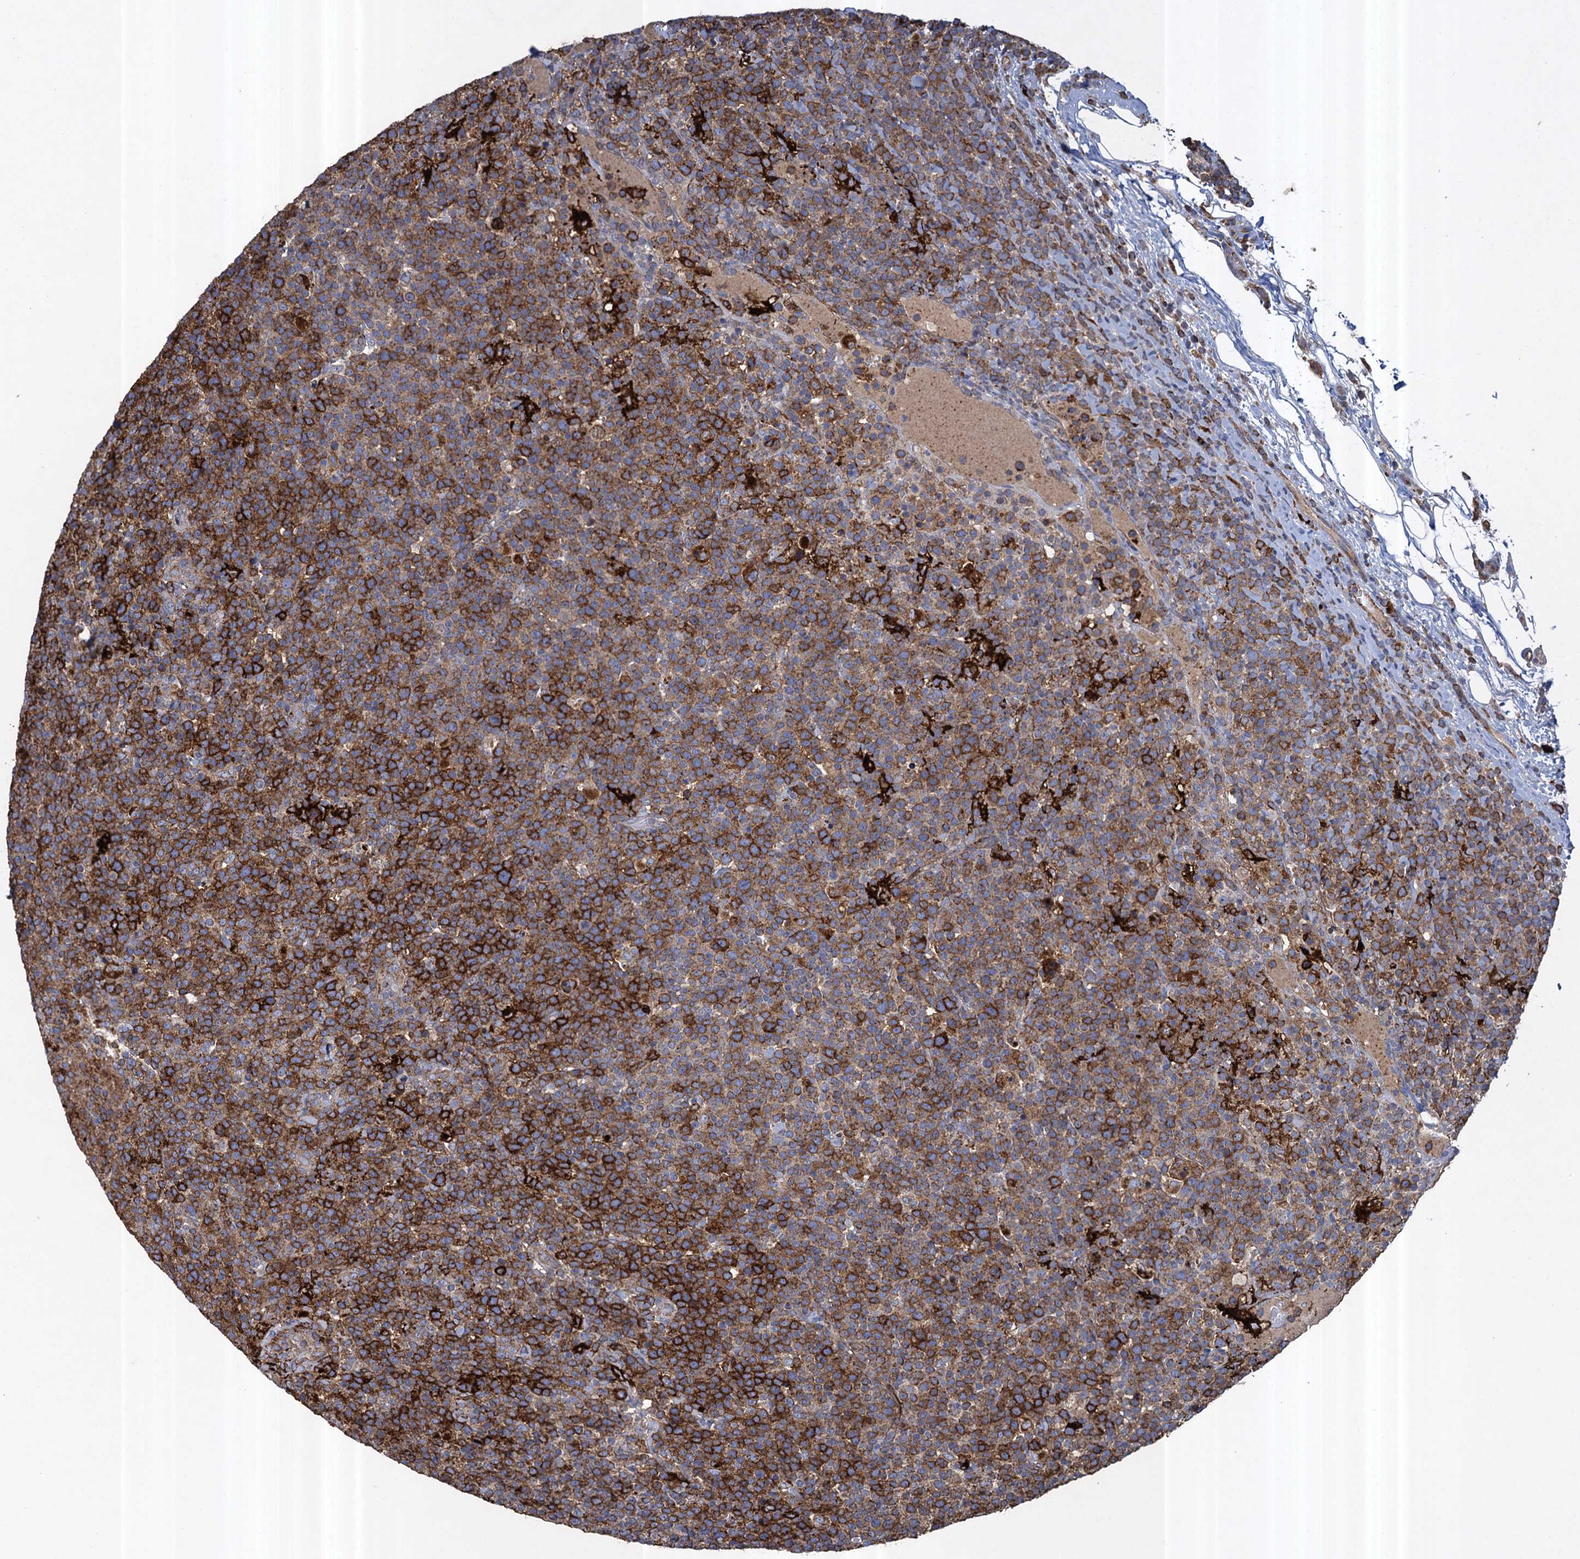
{"staining": {"intensity": "strong", "quantity": ">75%", "location": "cytoplasmic/membranous"}, "tissue": "lymphoma", "cell_type": "Tumor cells", "image_type": "cancer", "snomed": [{"axis": "morphology", "description": "Malignant lymphoma, non-Hodgkin's type, High grade"}, {"axis": "topography", "description": "Lymph node"}], "caption": "Immunohistochemical staining of human malignant lymphoma, non-Hodgkin's type (high-grade) reveals strong cytoplasmic/membranous protein expression in about >75% of tumor cells. Nuclei are stained in blue.", "gene": "TXNDC11", "patient": {"sex": "male", "age": 61}}